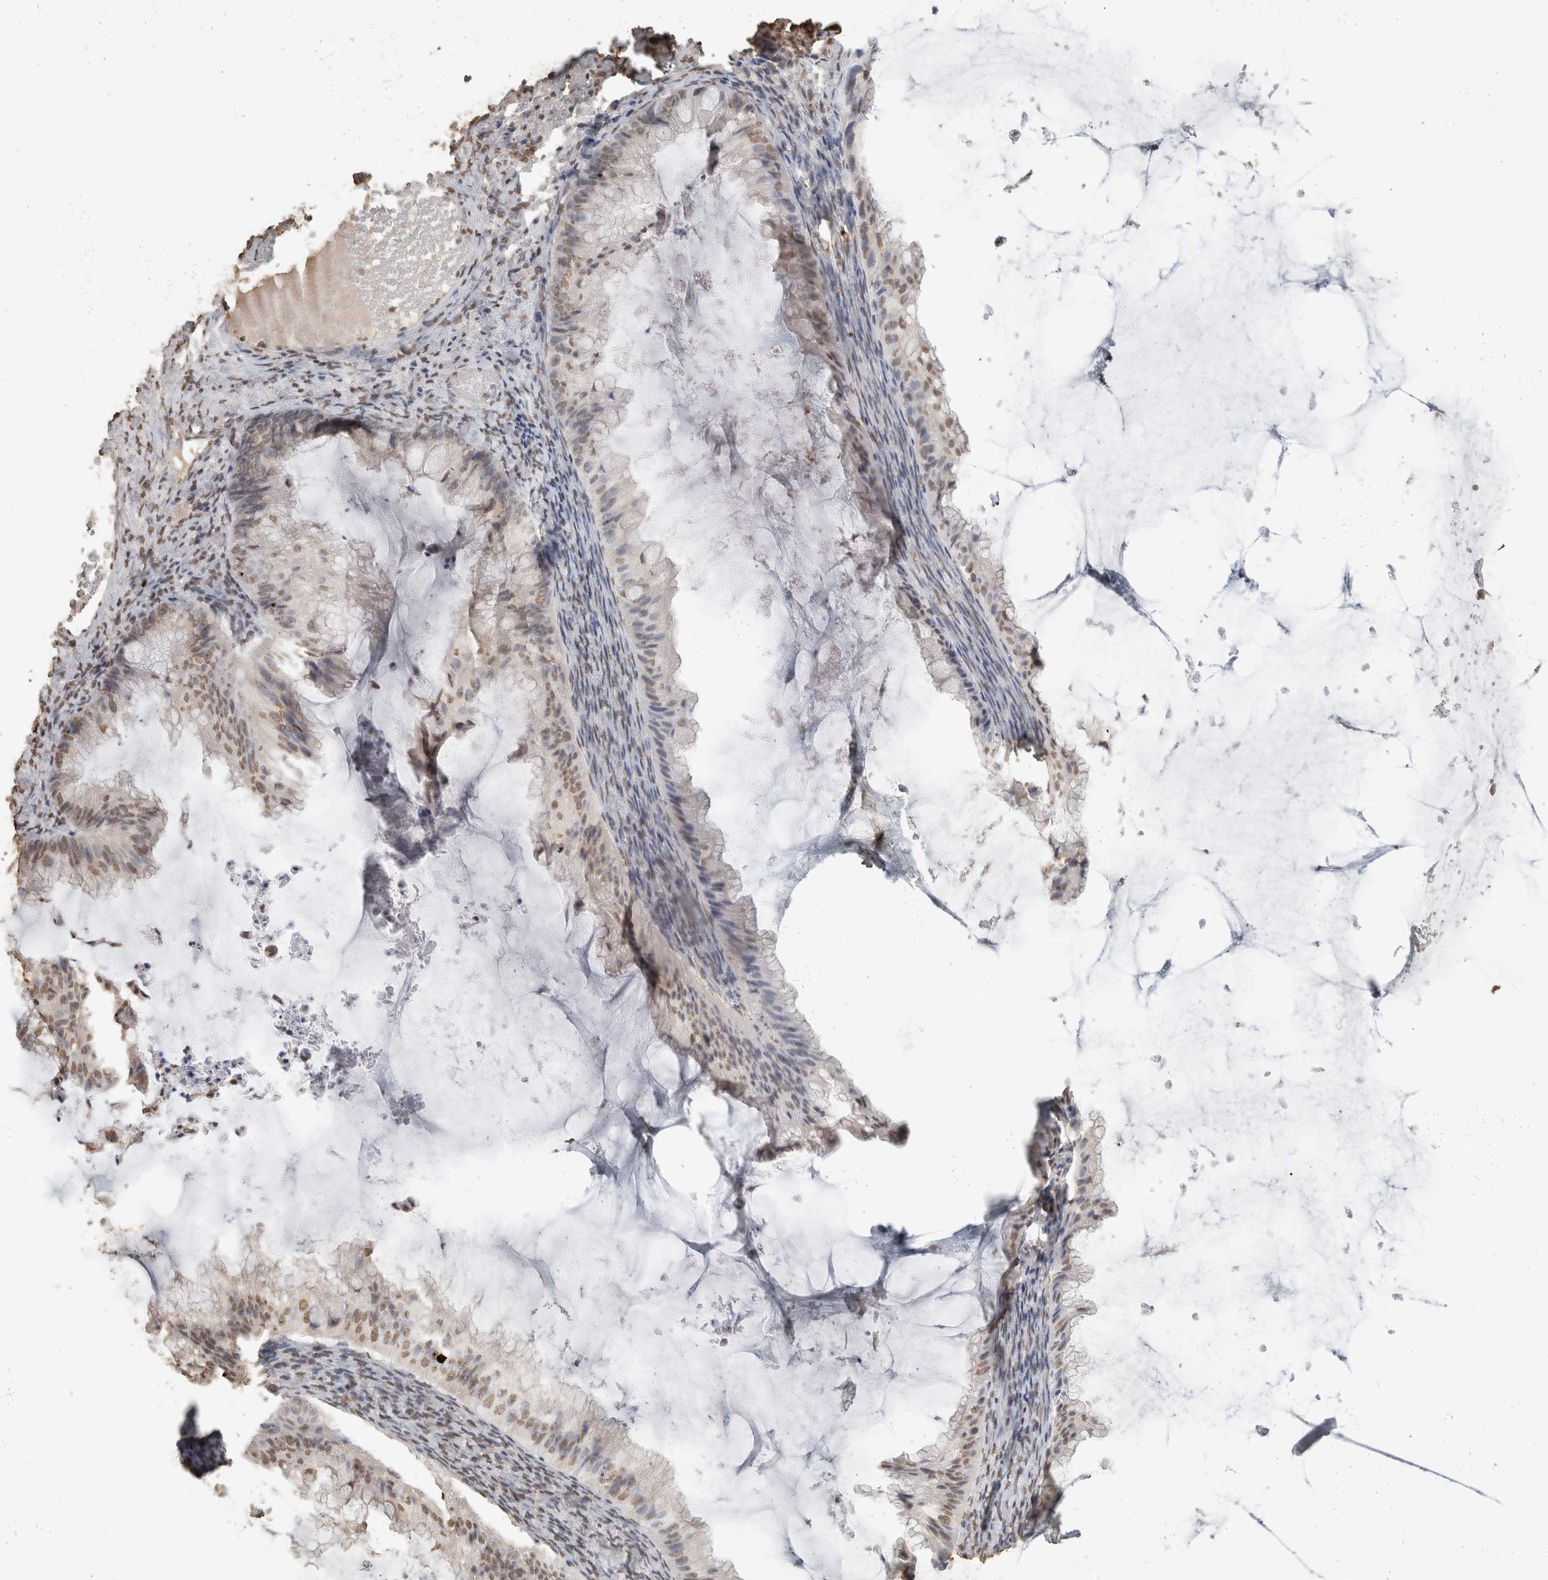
{"staining": {"intensity": "moderate", "quantity": ">75%", "location": "nuclear"}, "tissue": "ovarian cancer", "cell_type": "Tumor cells", "image_type": "cancer", "snomed": [{"axis": "morphology", "description": "Cystadenocarcinoma, mucinous, NOS"}, {"axis": "topography", "description": "Ovary"}], "caption": "Brown immunohistochemical staining in ovarian cancer shows moderate nuclear expression in approximately >75% of tumor cells.", "gene": "HAND2", "patient": {"sex": "female", "age": 61}}